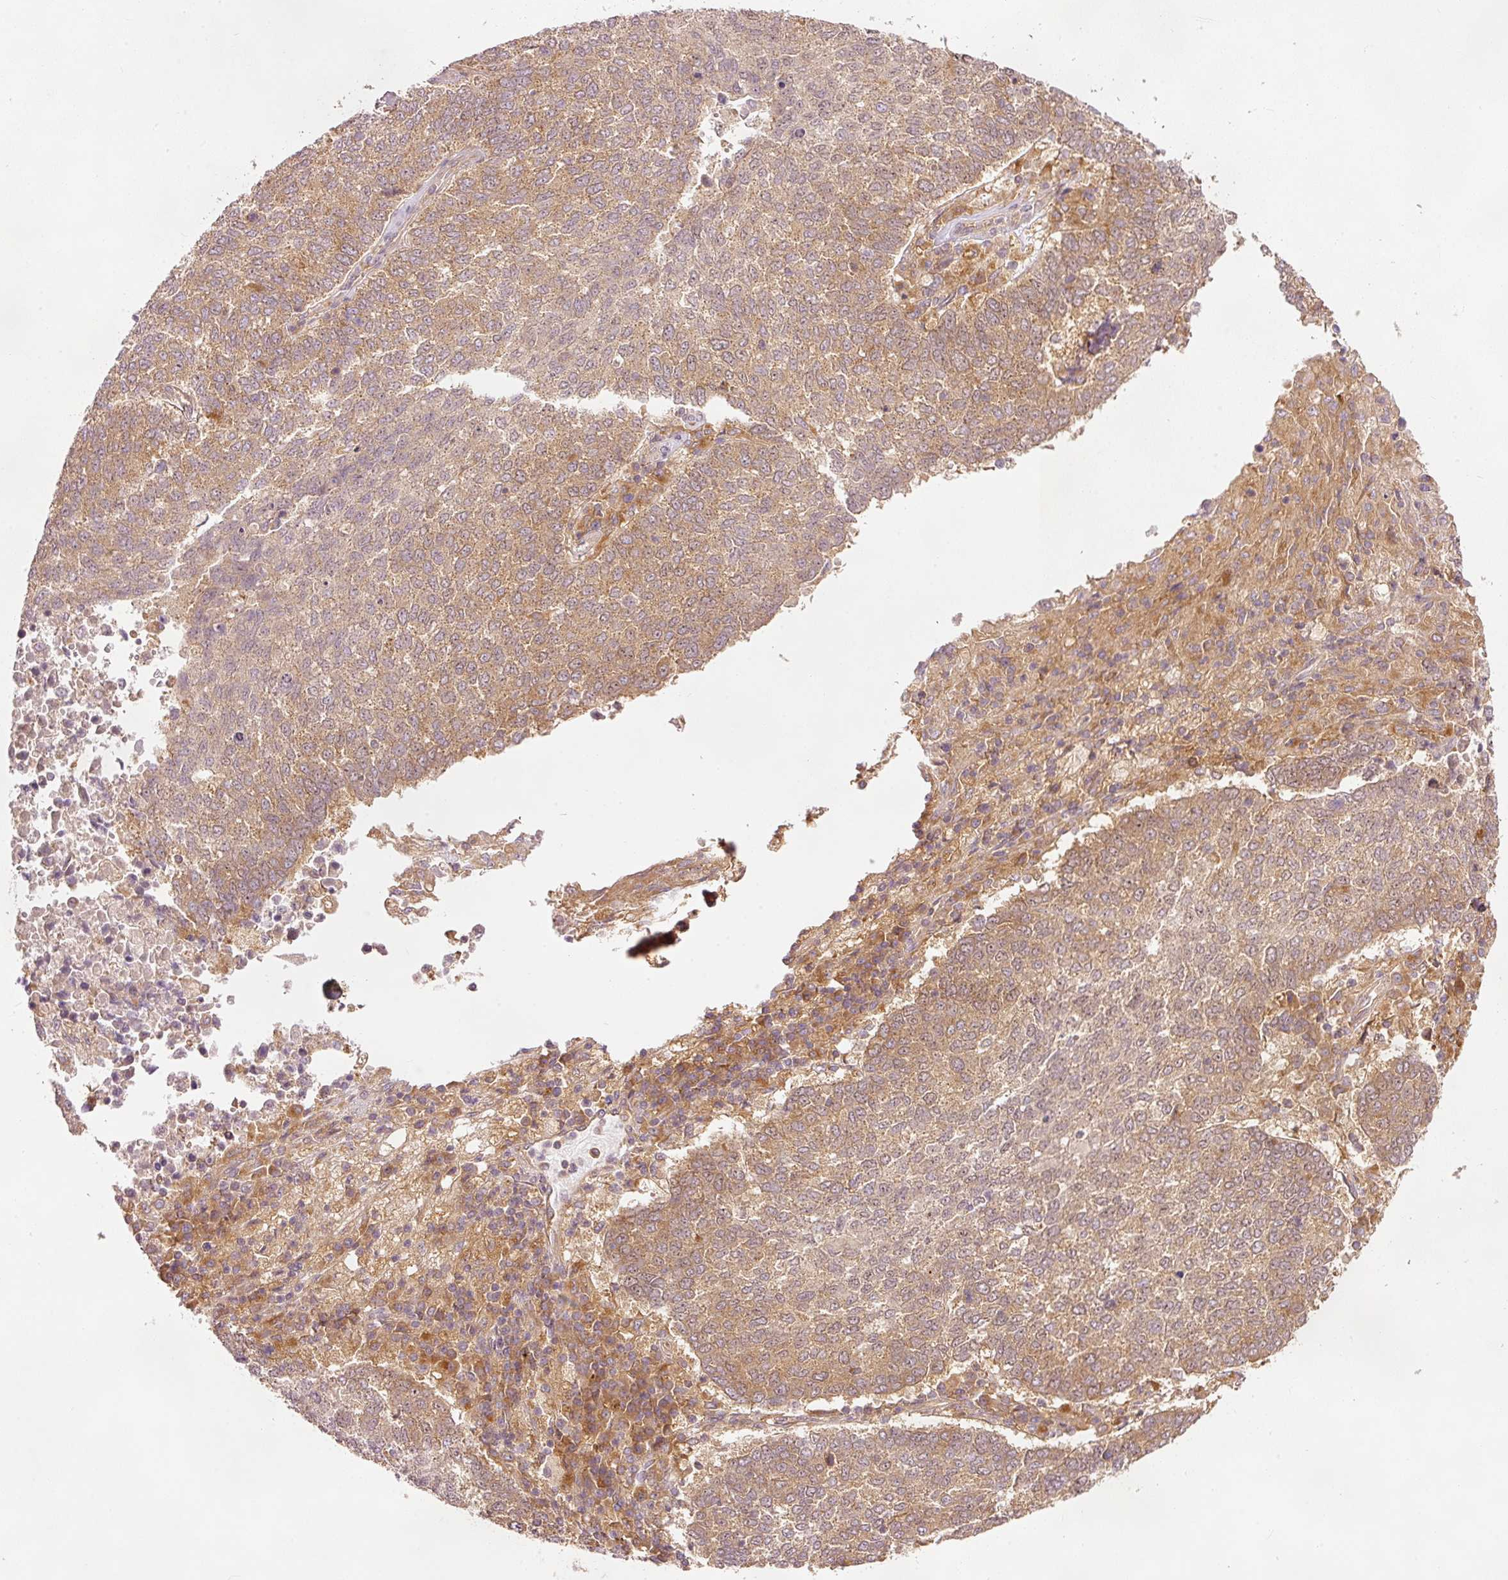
{"staining": {"intensity": "weak", "quantity": ">75%", "location": "cytoplasmic/membranous"}, "tissue": "lung cancer", "cell_type": "Tumor cells", "image_type": "cancer", "snomed": [{"axis": "morphology", "description": "Squamous cell carcinoma, NOS"}, {"axis": "topography", "description": "Lung"}], "caption": "Squamous cell carcinoma (lung) stained for a protein demonstrates weak cytoplasmic/membranous positivity in tumor cells. (Brightfield microscopy of DAB IHC at high magnification).", "gene": "EIF3B", "patient": {"sex": "male", "age": 73}}